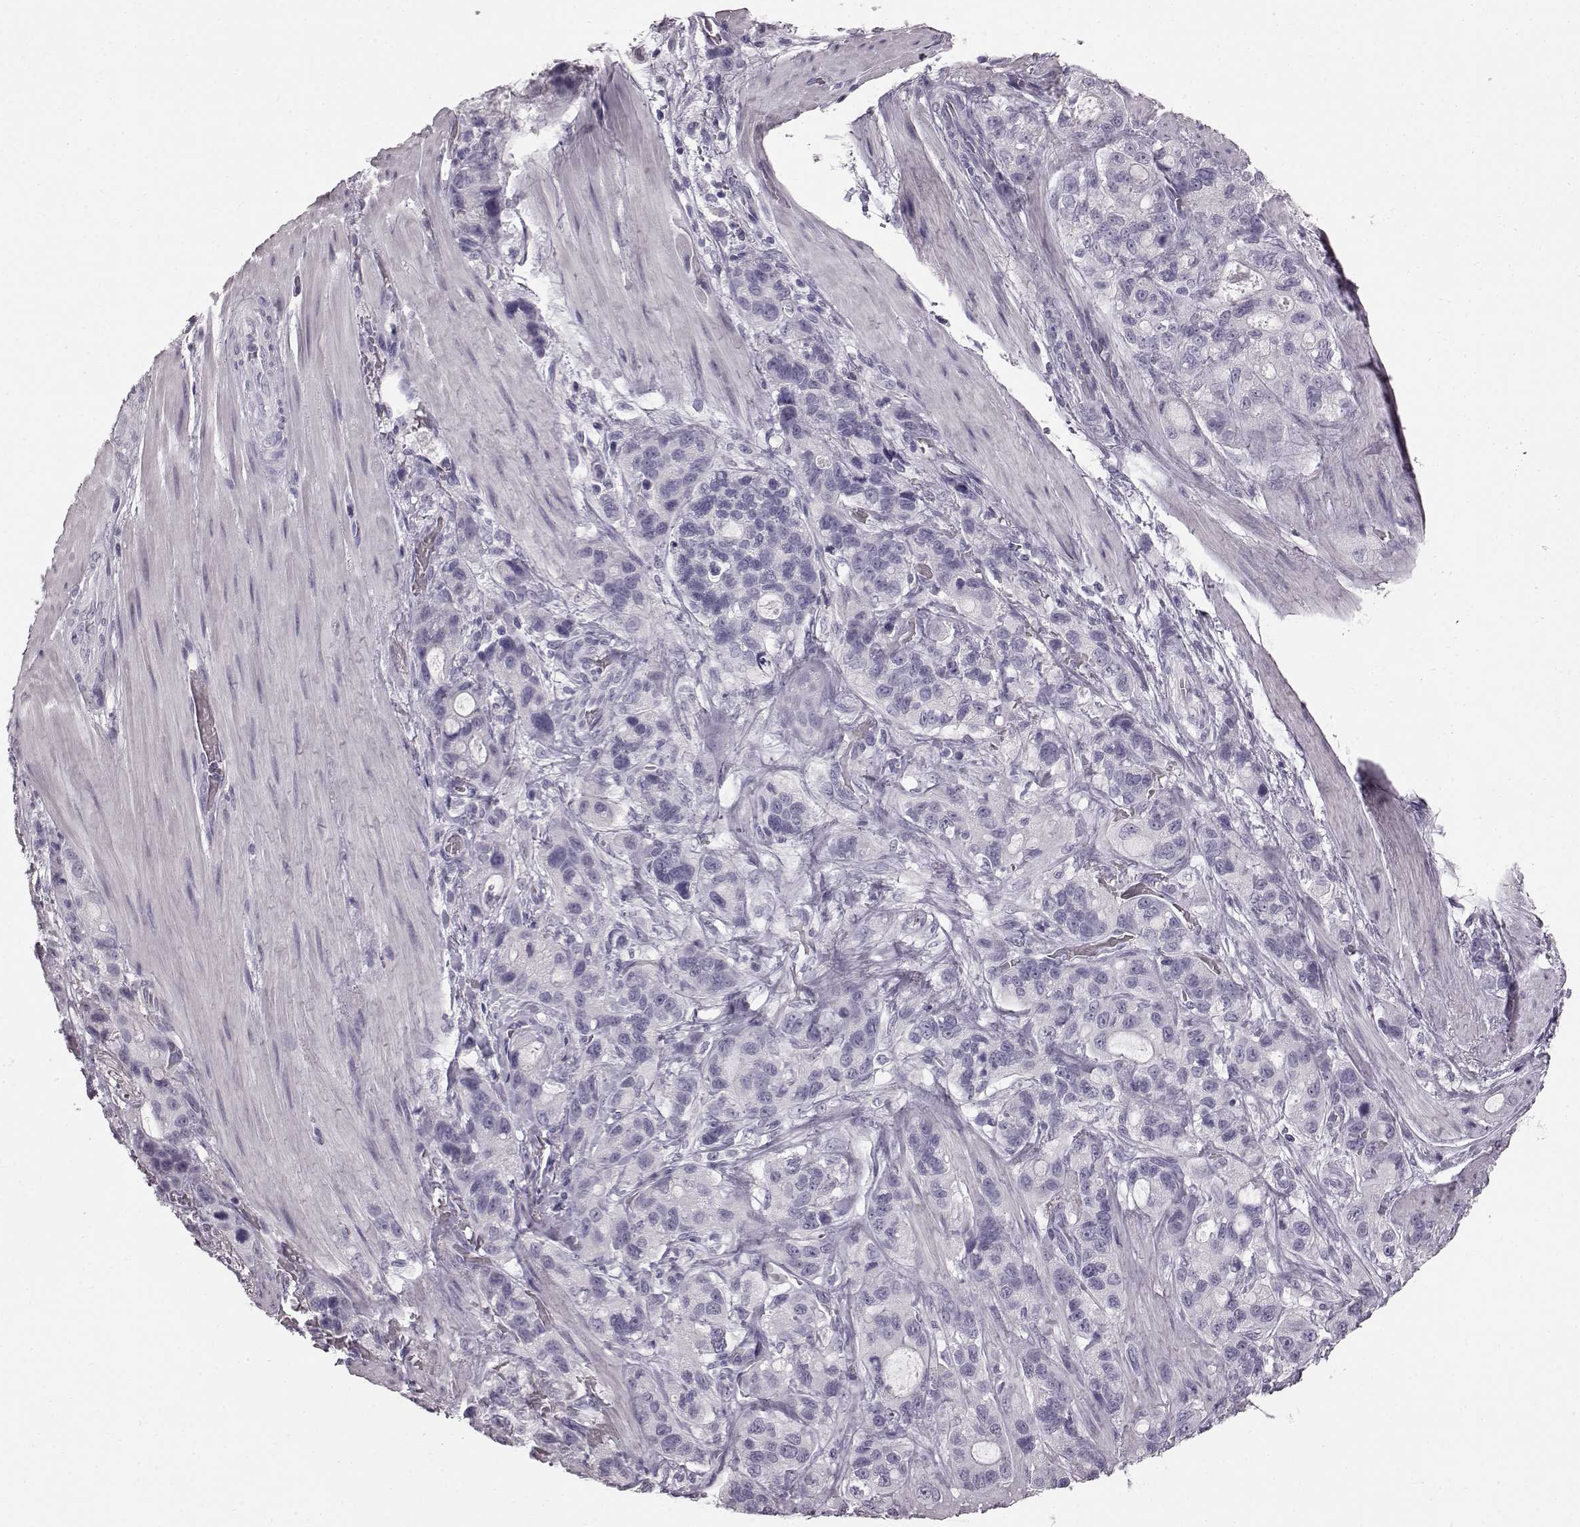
{"staining": {"intensity": "negative", "quantity": "none", "location": "none"}, "tissue": "stomach cancer", "cell_type": "Tumor cells", "image_type": "cancer", "snomed": [{"axis": "morphology", "description": "Adenocarcinoma, NOS"}, {"axis": "topography", "description": "Stomach"}], "caption": "This is a micrograph of IHC staining of stomach cancer, which shows no expression in tumor cells.", "gene": "TCHHL1", "patient": {"sex": "male", "age": 63}}